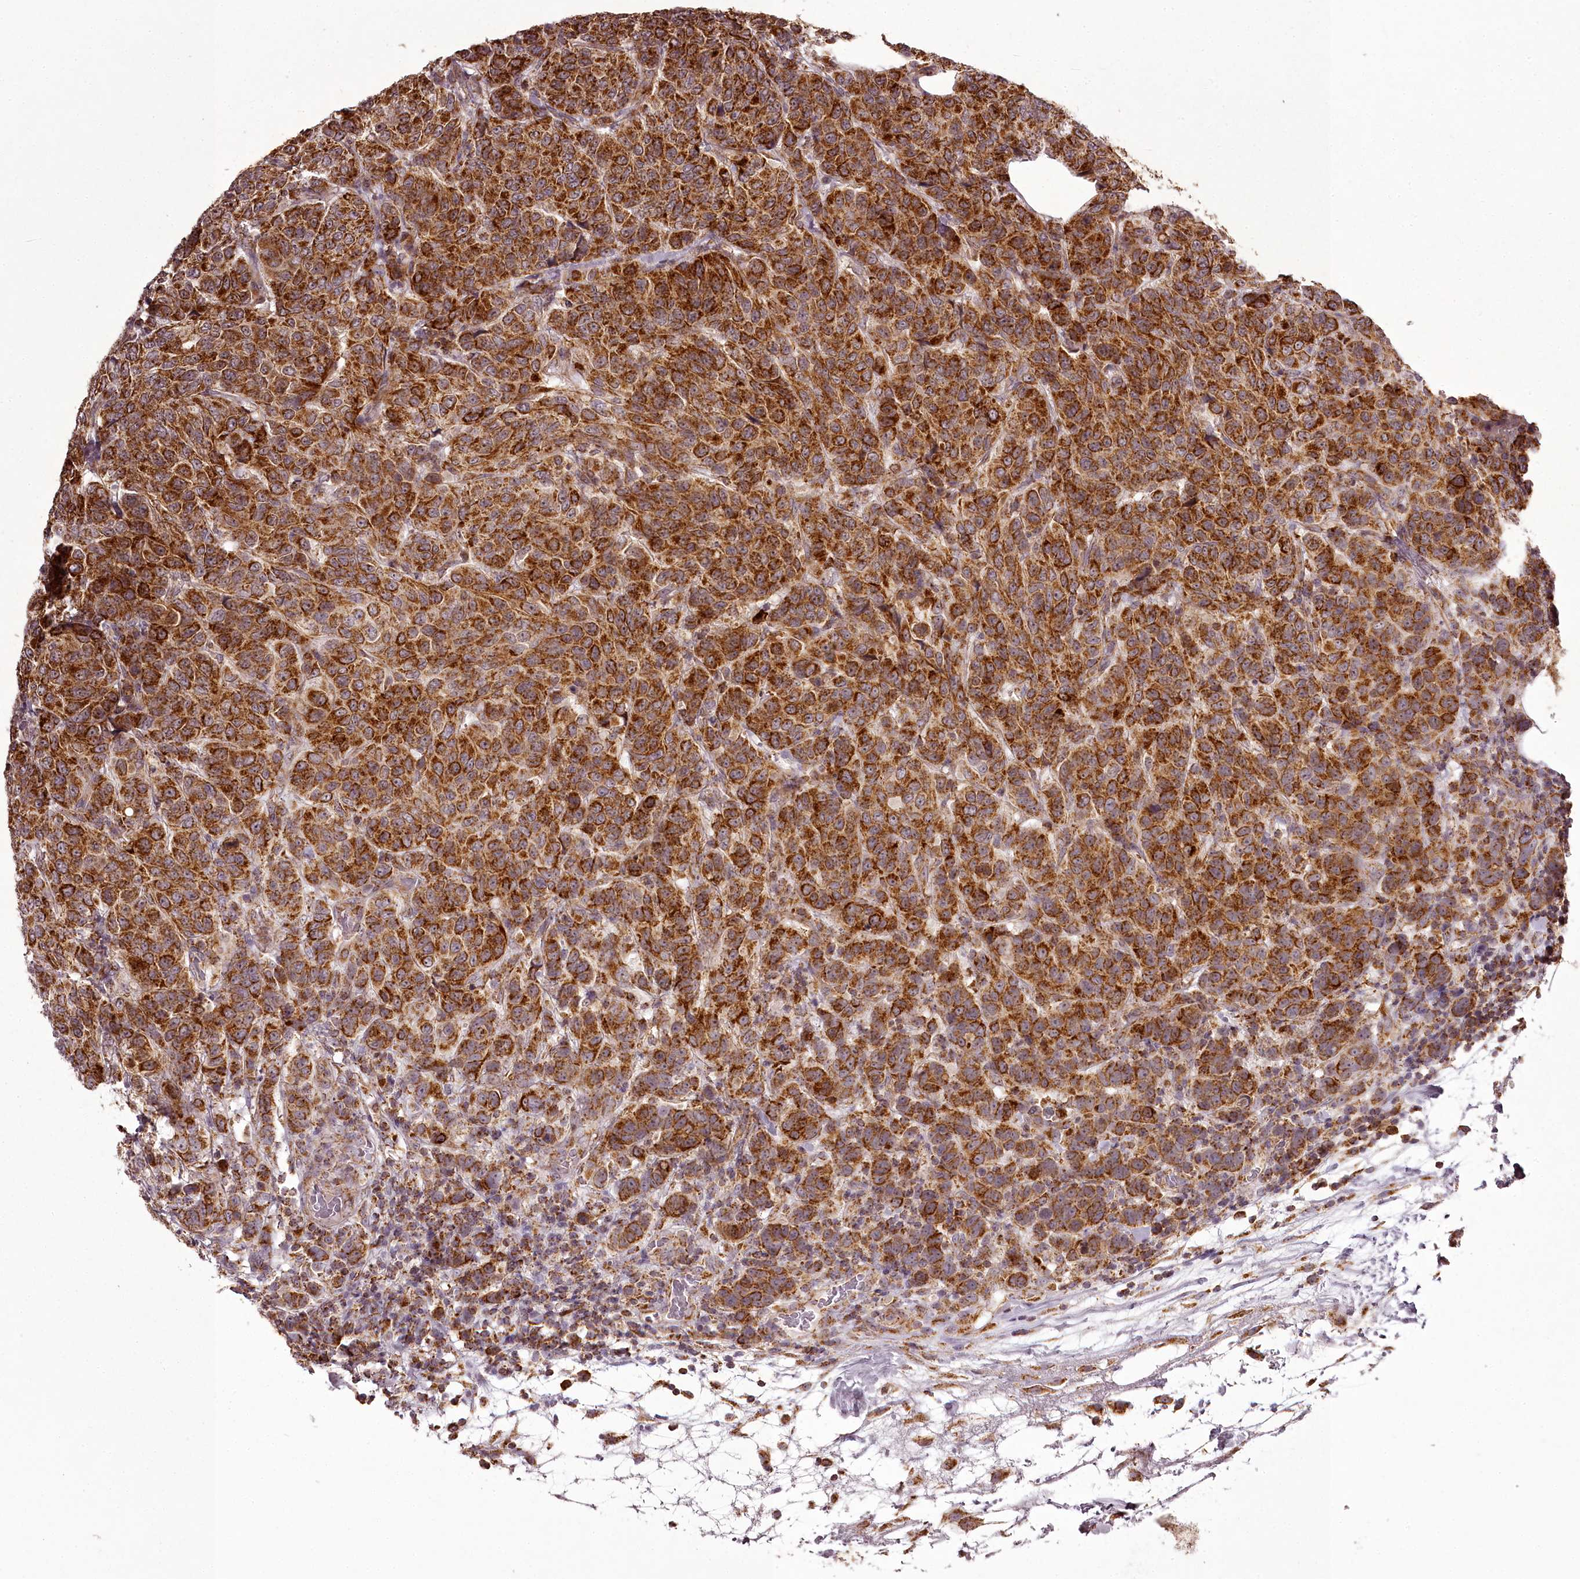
{"staining": {"intensity": "strong", "quantity": ">75%", "location": "cytoplasmic/membranous"}, "tissue": "breast cancer", "cell_type": "Tumor cells", "image_type": "cancer", "snomed": [{"axis": "morphology", "description": "Duct carcinoma"}, {"axis": "topography", "description": "Breast"}], "caption": "This is a micrograph of immunohistochemistry (IHC) staining of breast cancer, which shows strong staining in the cytoplasmic/membranous of tumor cells.", "gene": "CHCHD2", "patient": {"sex": "female", "age": 55}}